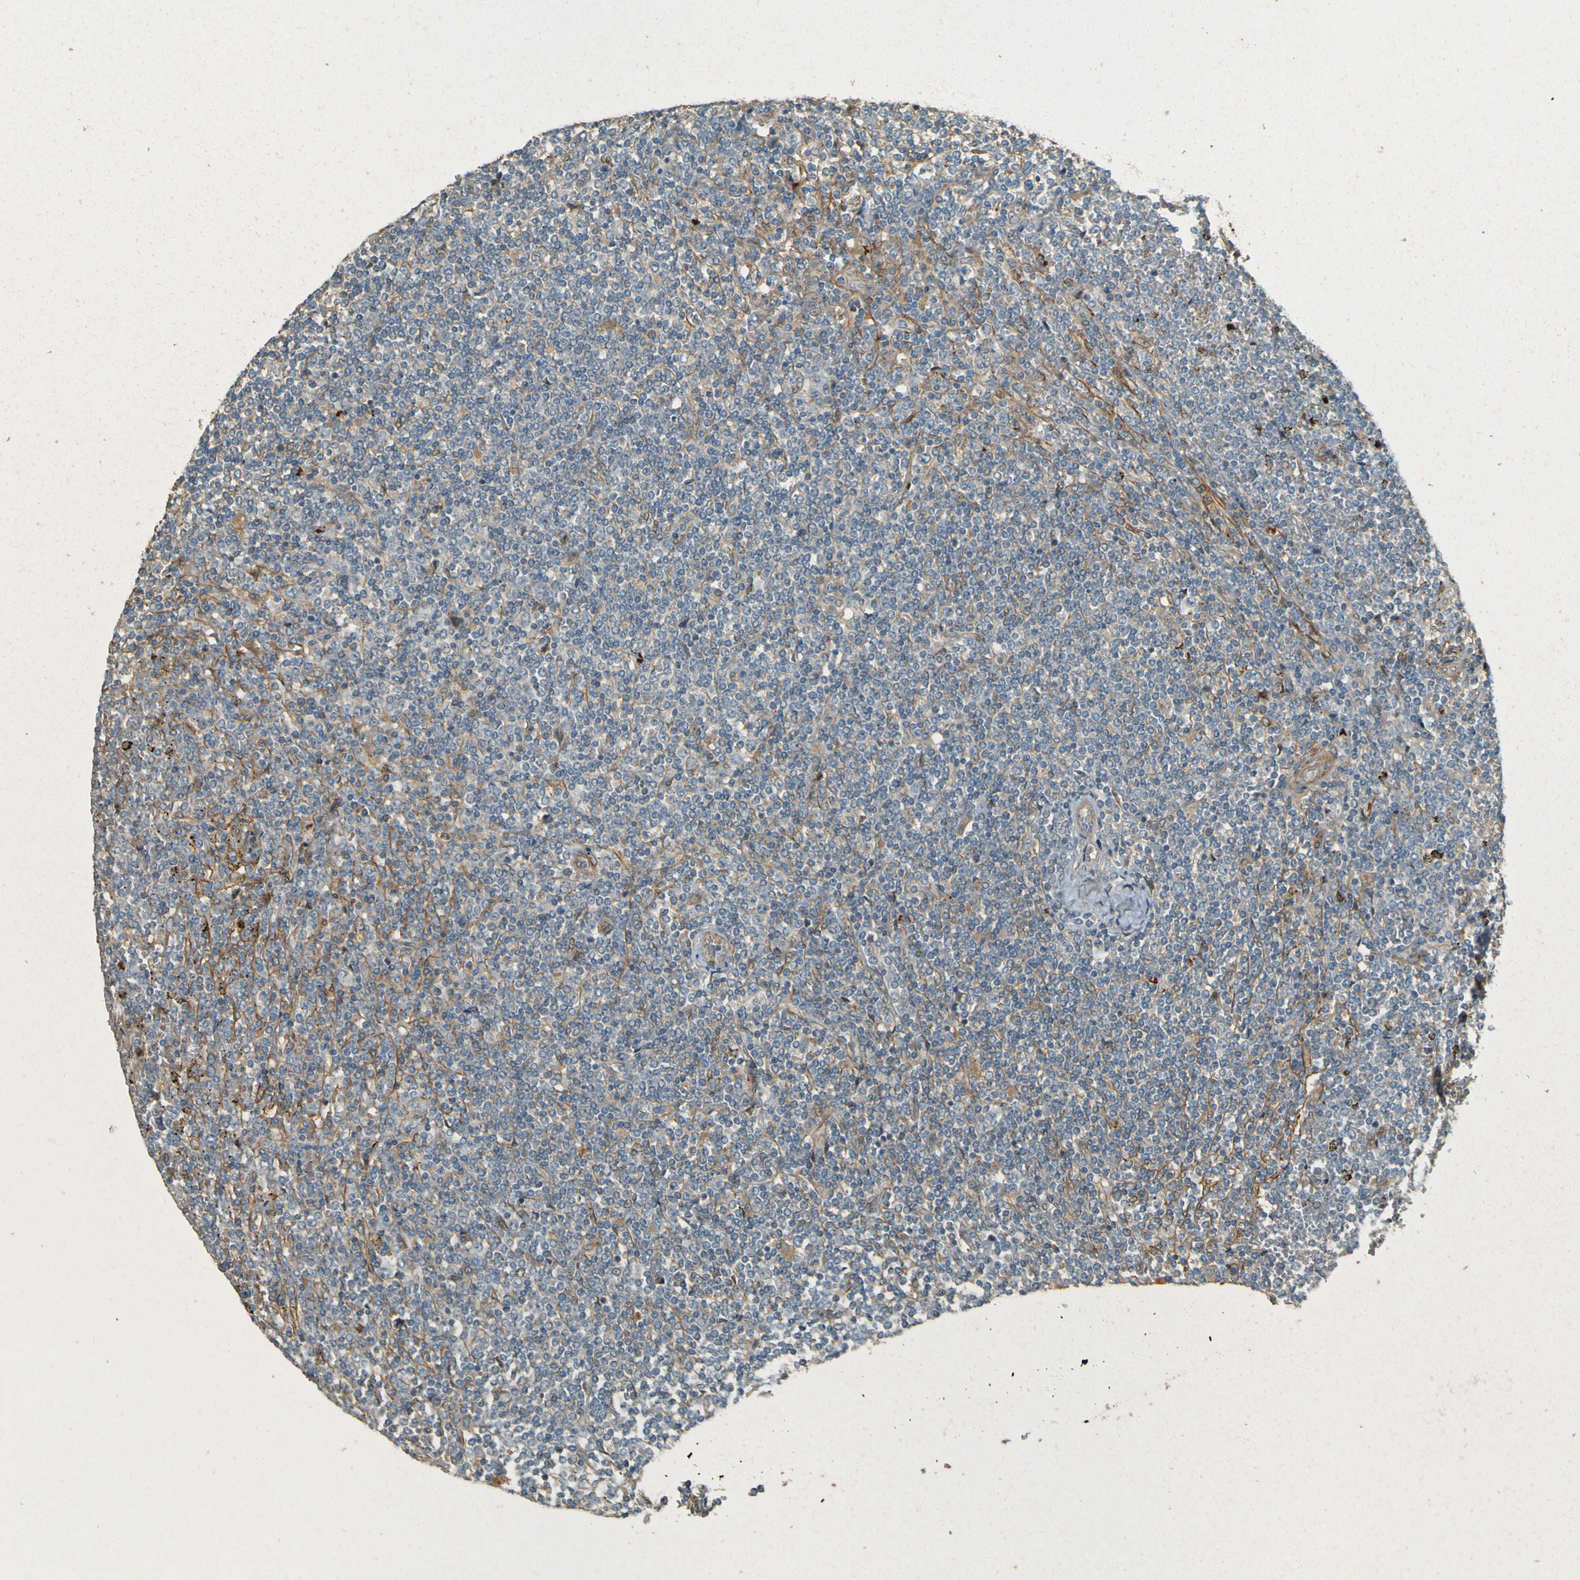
{"staining": {"intensity": "moderate", "quantity": "<25%", "location": "cytoplasmic/membranous"}, "tissue": "lymphoma", "cell_type": "Tumor cells", "image_type": "cancer", "snomed": [{"axis": "morphology", "description": "Malignant lymphoma, non-Hodgkin's type, Low grade"}, {"axis": "topography", "description": "Spleen"}], "caption": "A photomicrograph showing moderate cytoplasmic/membranous expression in approximately <25% of tumor cells in lymphoma, as visualized by brown immunohistochemical staining.", "gene": "NEXN", "patient": {"sex": "female", "age": 19}}